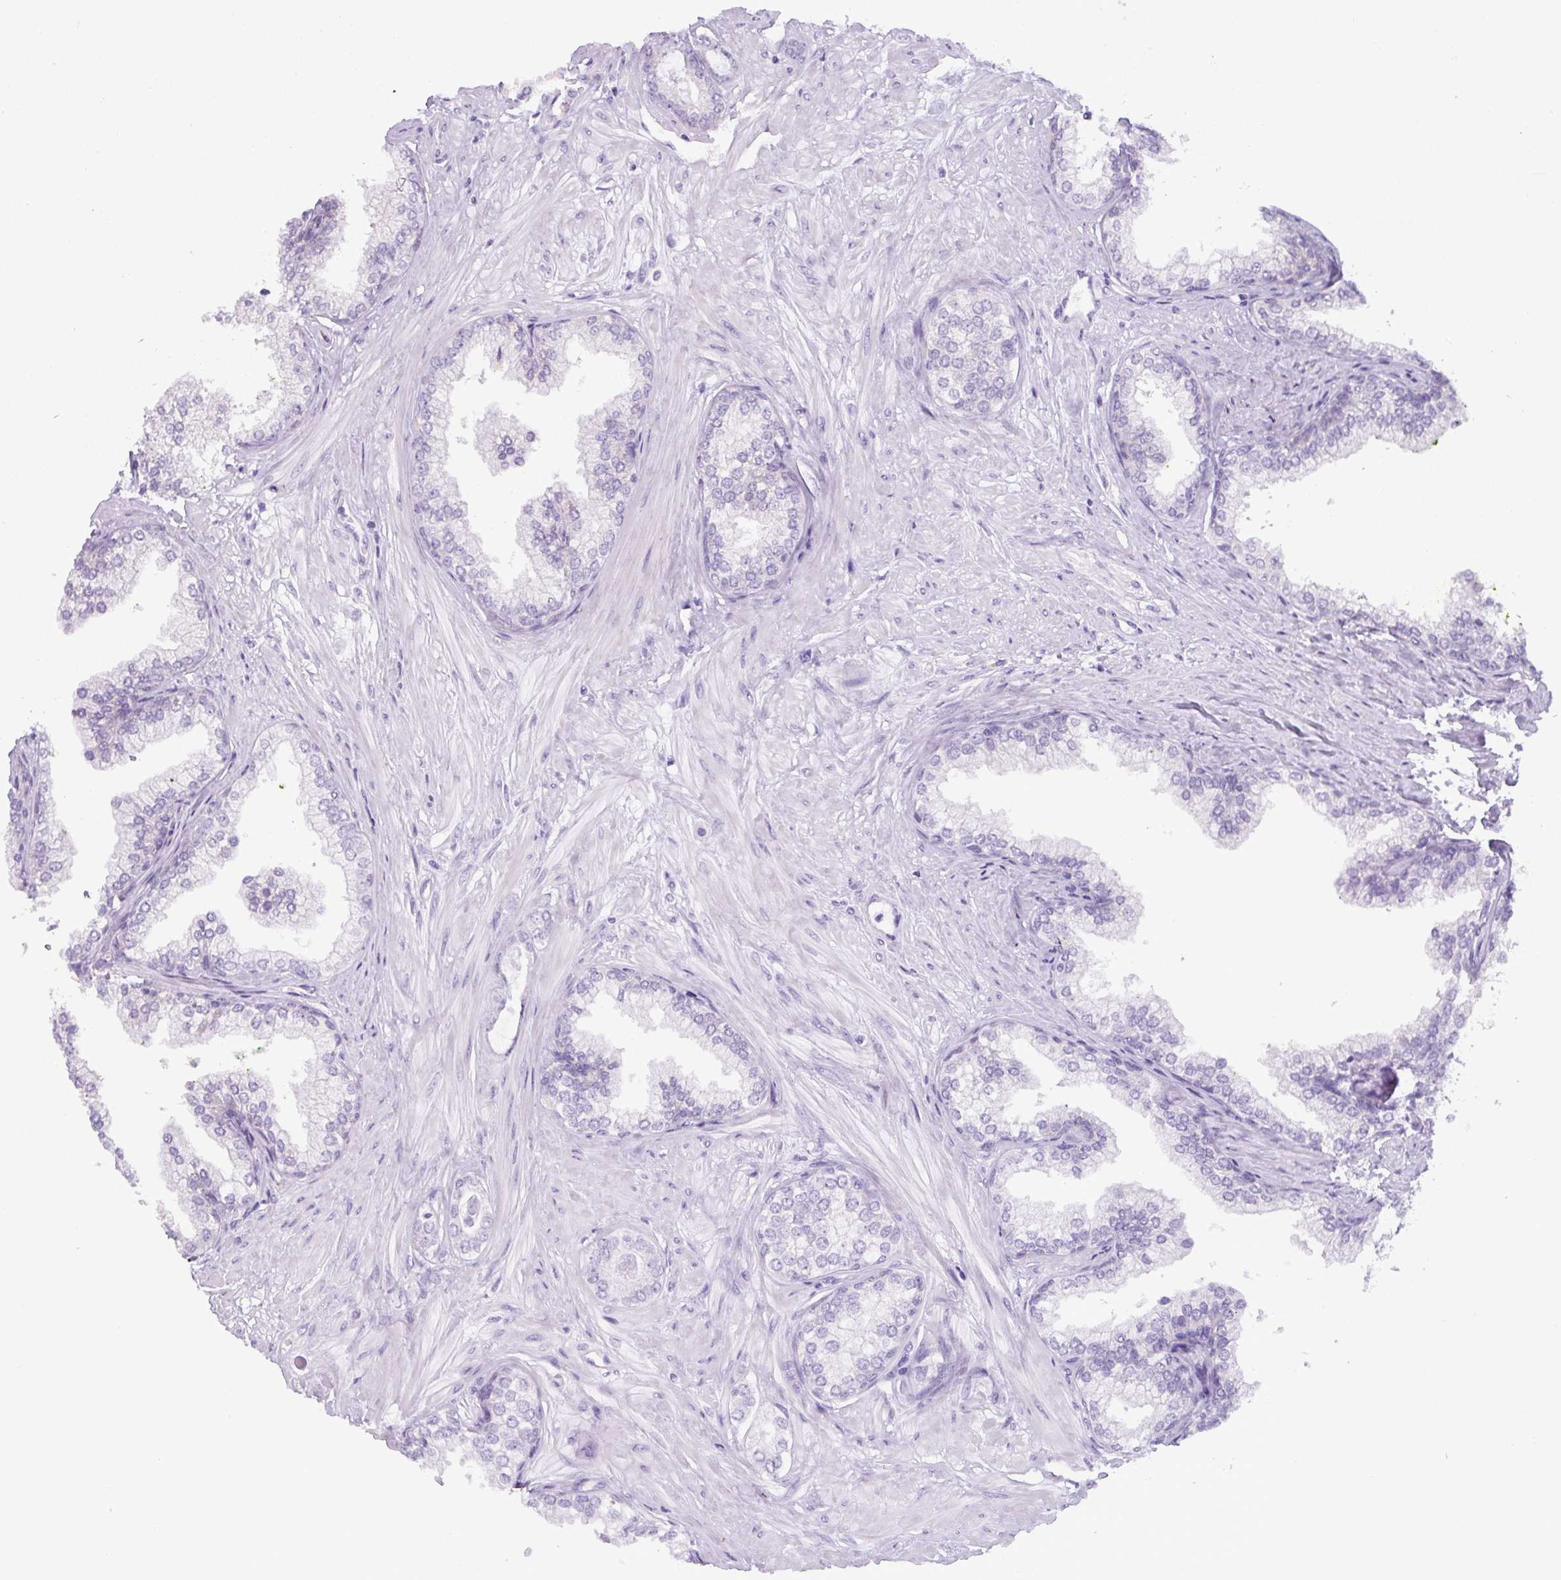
{"staining": {"intensity": "negative", "quantity": "none", "location": "none"}, "tissue": "prostate cancer", "cell_type": "Tumor cells", "image_type": "cancer", "snomed": [{"axis": "morphology", "description": "Adenocarcinoma, Low grade"}, {"axis": "topography", "description": "Prostate"}], "caption": "Histopathology image shows no significant protein positivity in tumor cells of prostate cancer (adenocarcinoma (low-grade)). Brightfield microscopy of IHC stained with DAB (brown) and hematoxylin (blue), captured at high magnification.", "gene": "ADAMTS19", "patient": {"sex": "male", "age": 60}}